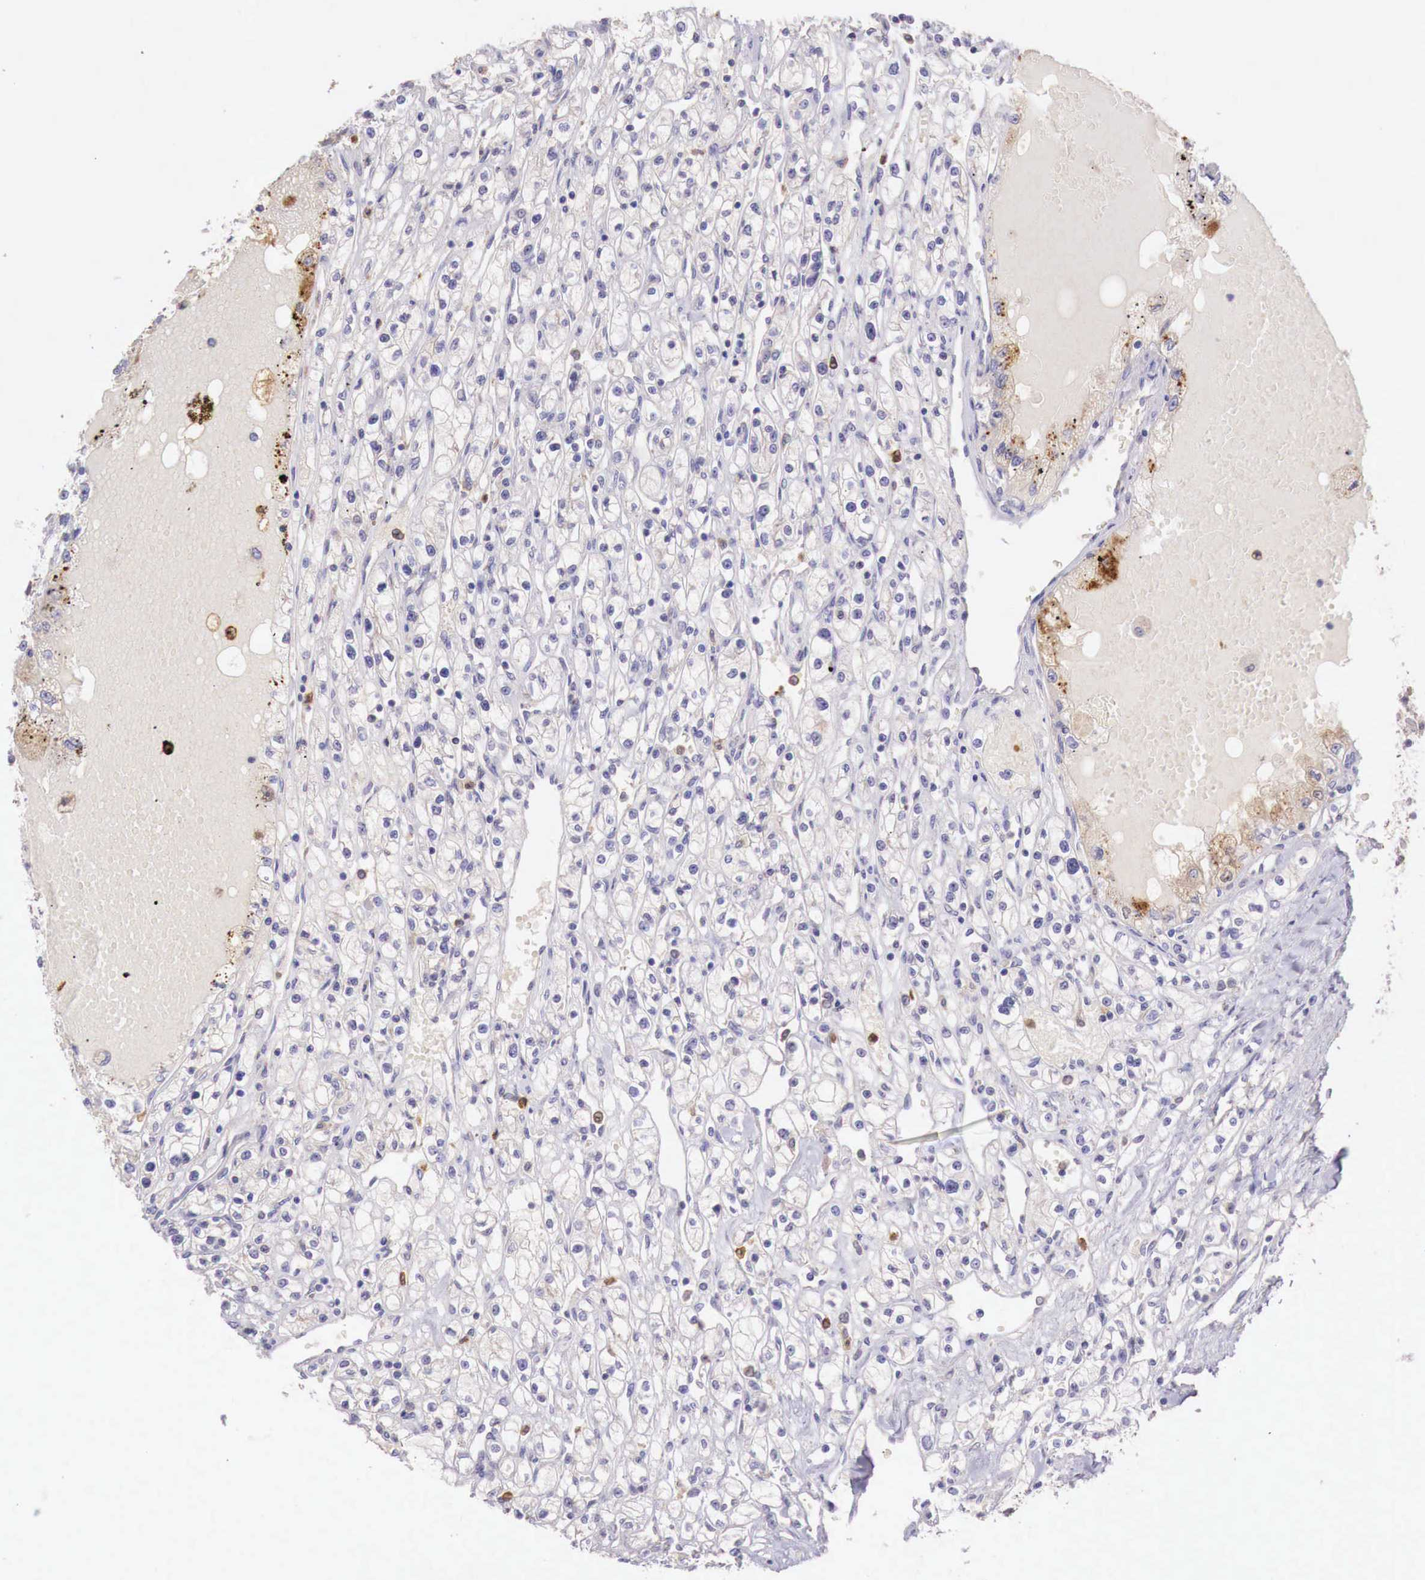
{"staining": {"intensity": "negative", "quantity": "none", "location": "none"}, "tissue": "renal cancer", "cell_type": "Tumor cells", "image_type": "cancer", "snomed": [{"axis": "morphology", "description": "Adenocarcinoma, NOS"}, {"axis": "topography", "description": "Kidney"}], "caption": "Immunohistochemistry micrograph of renal cancer stained for a protein (brown), which demonstrates no expression in tumor cells. (DAB immunohistochemistry with hematoxylin counter stain).", "gene": "GAB2", "patient": {"sex": "male", "age": 56}}